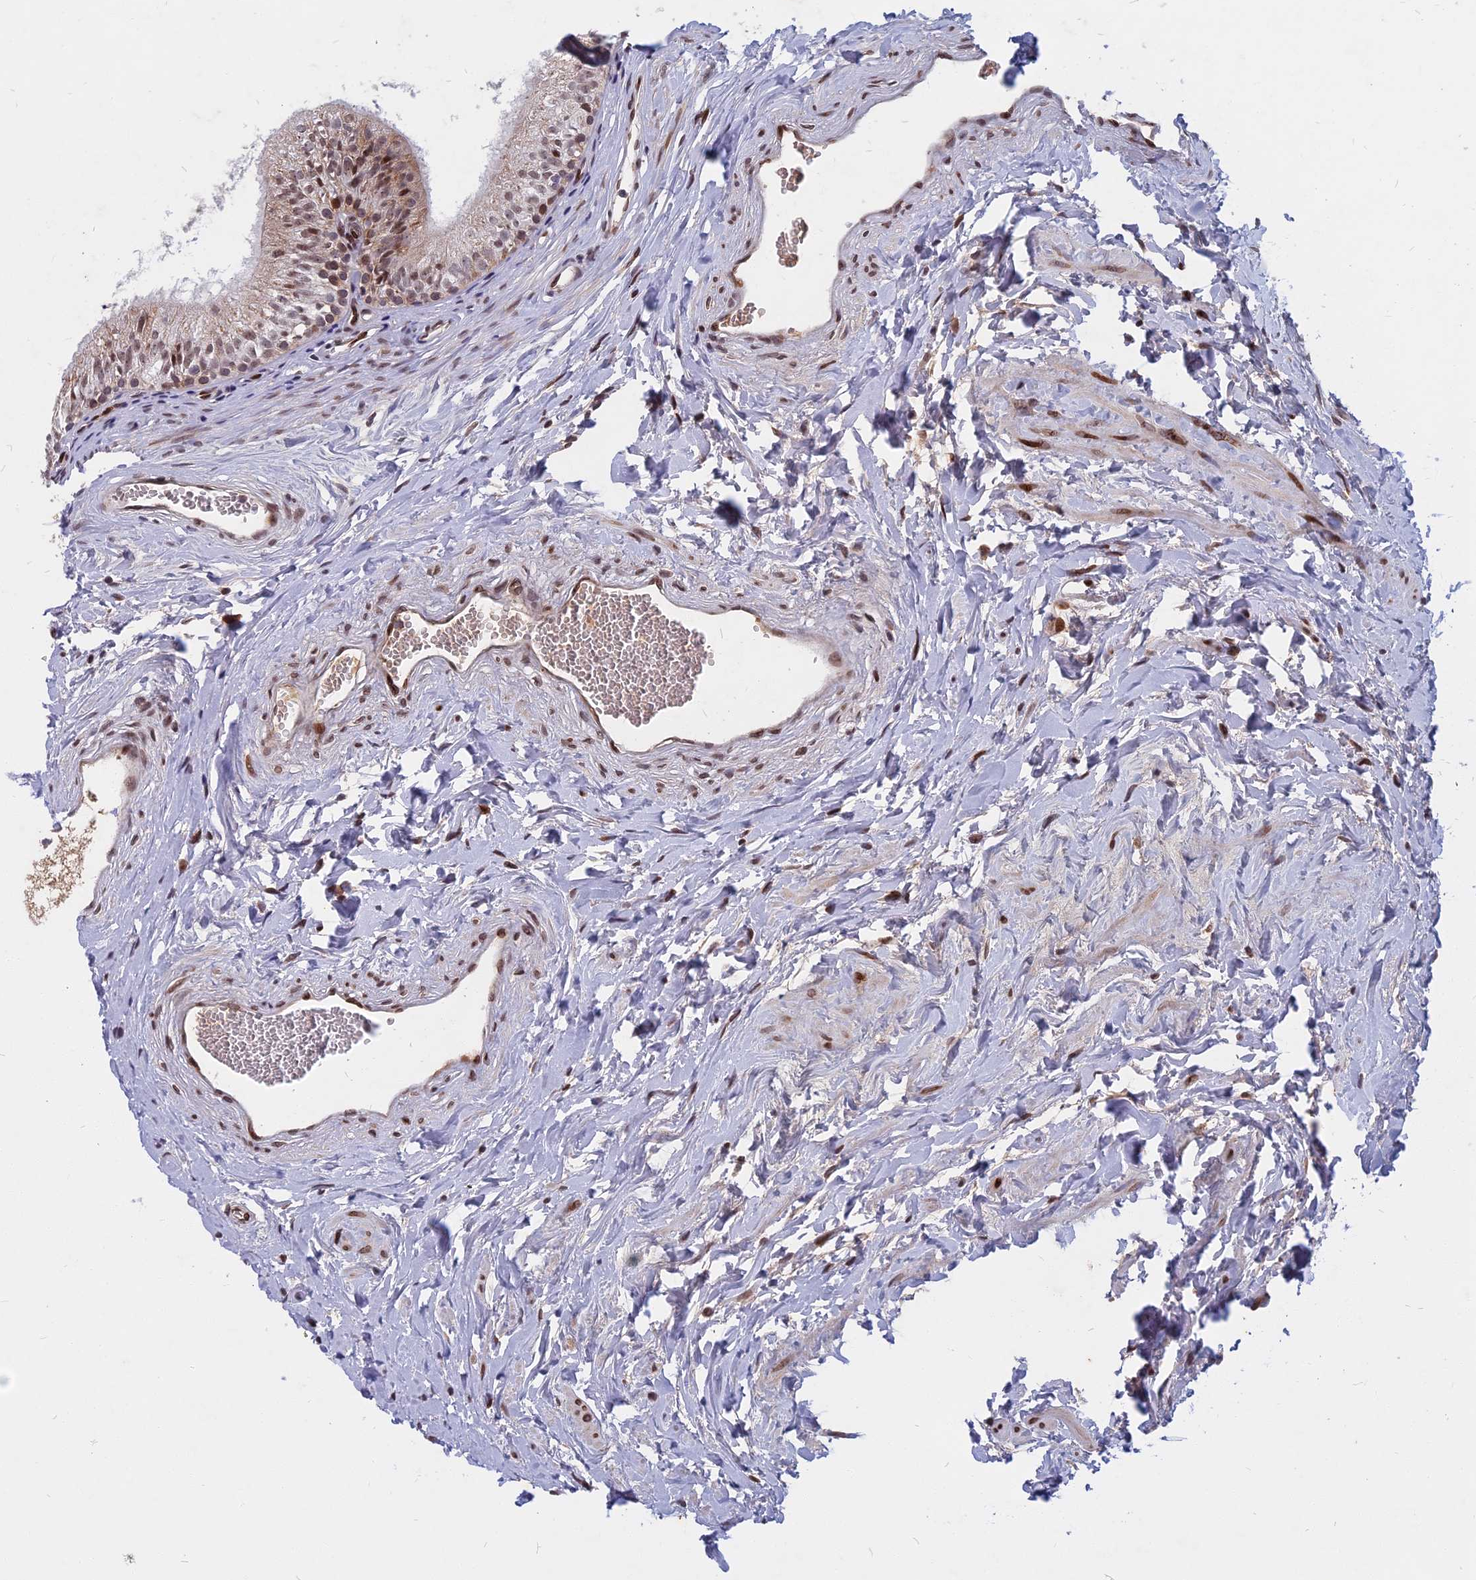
{"staining": {"intensity": "moderate", "quantity": "25%-75%", "location": "nuclear"}, "tissue": "epididymis", "cell_type": "Glandular cells", "image_type": "normal", "snomed": [{"axis": "morphology", "description": "Normal tissue, NOS"}, {"axis": "topography", "description": "Epididymis"}], "caption": "Immunohistochemical staining of normal human epididymis displays medium levels of moderate nuclear positivity in about 25%-75% of glandular cells.", "gene": "CDC7", "patient": {"sex": "male", "age": 56}}